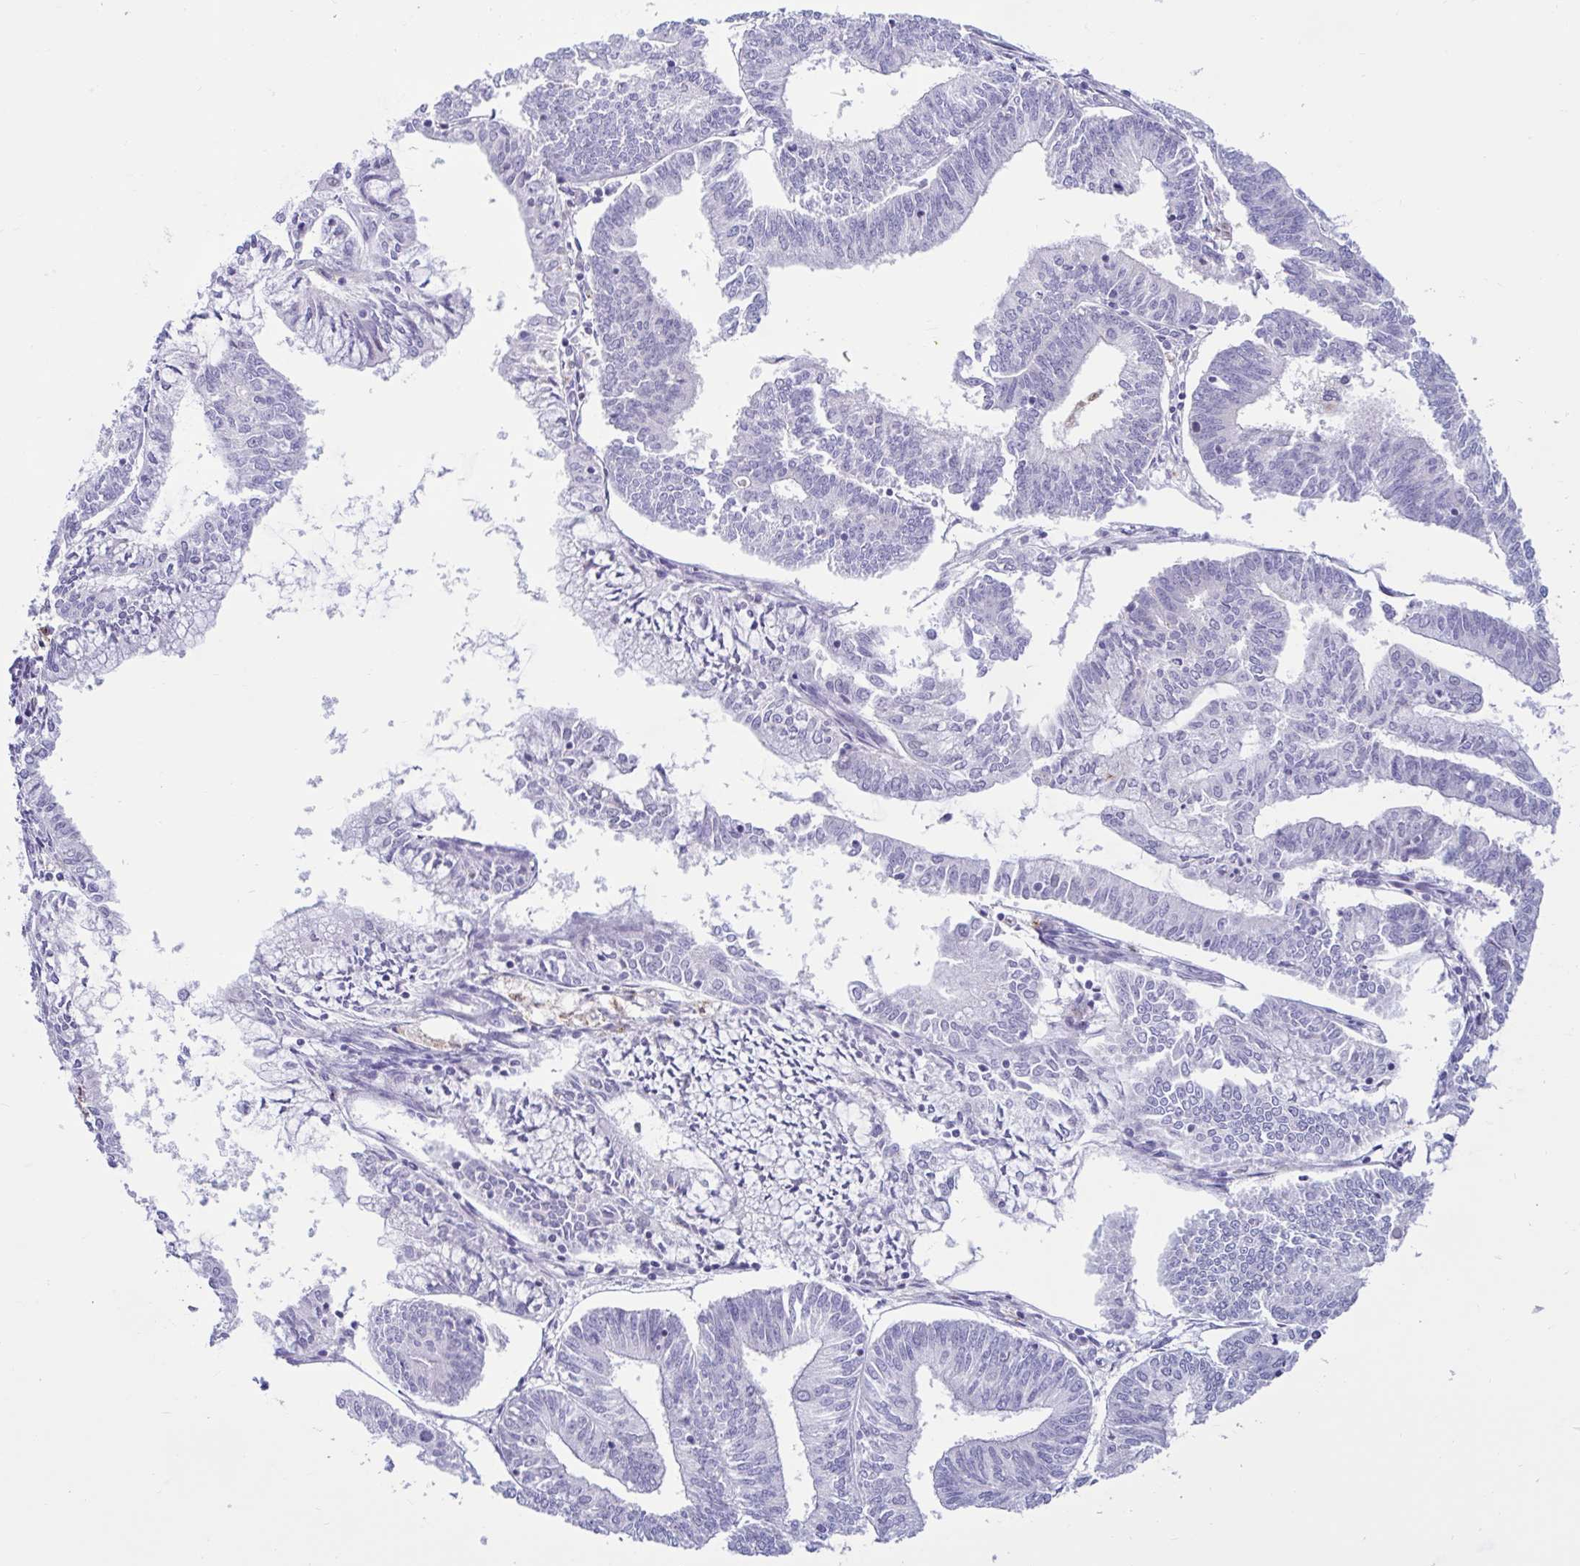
{"staining": {"intensity": "negative", "quantity": "none", "location": "none"}, "tissue": "endometrial cancer", "cell_type": "Tumor cells", "image_type": "cancer", "snomed": [{"axis": "morphology", "description": "Adenocarcinoma, NOS"}, {"axis": "topography", "description": "Endometrium"}], "caption": "There is no significant staining in tumor cells of endometrial cancer (adenocarcinoma).", "gene": "FAM219B", "patient": {"sex": "female", "age": 61}}